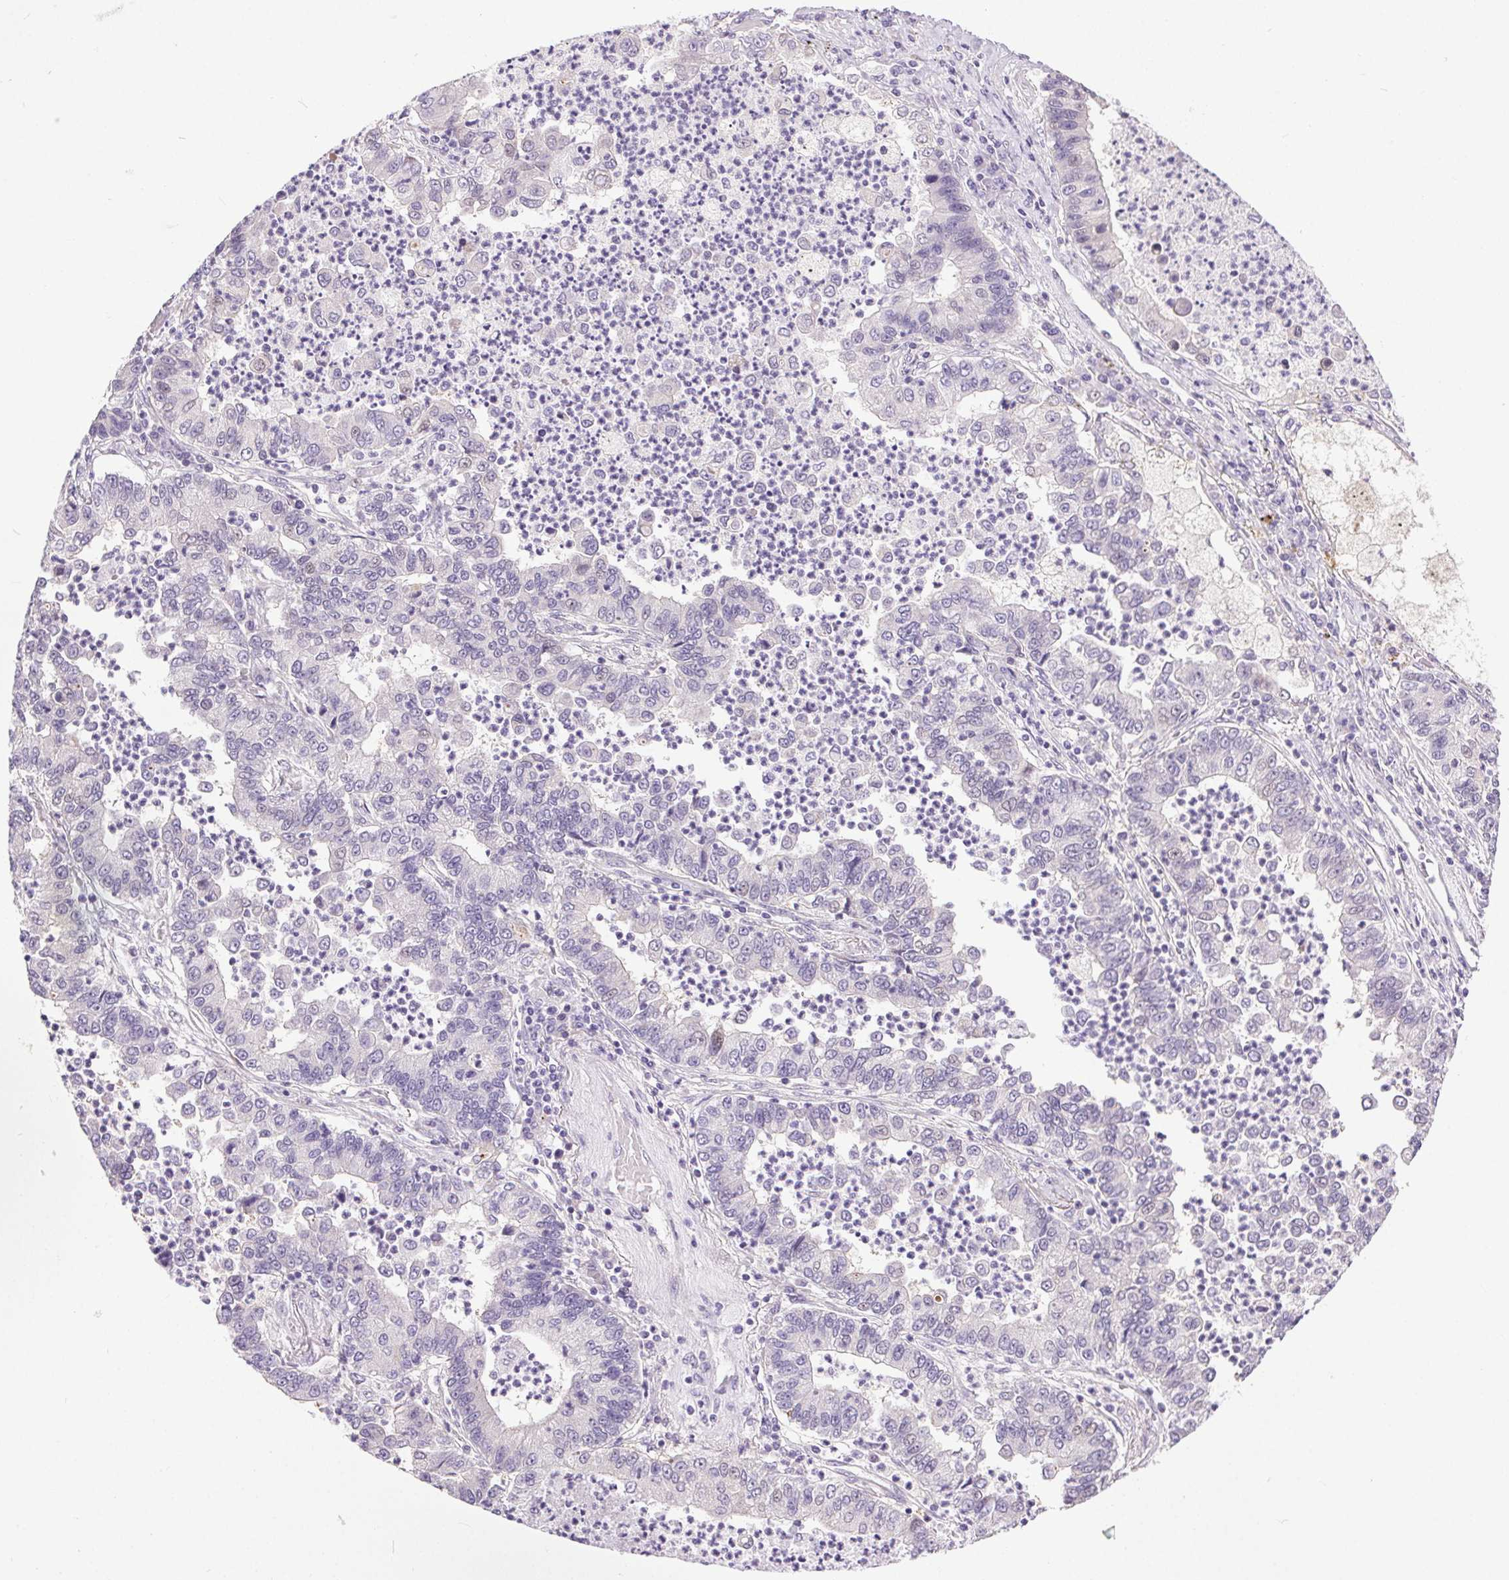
{"staining": {"intensity": "negative", "quantity": "none", "location": "none"}, "tissue": "lung cancer", "cell_type": "Tumor cells", "image_type": "cancer", "snomed": [{"axis": "morphology", "description": "Adenocarcinoma, NOS"}, {"axis": "topography", "description": "Lung"}], "caption": "A photomicrograph of human adenocarcinoma (lung) is negative for staining in tumor cells. Nuclei are stained in blue.", "gene": "SYT11", "patient": {"sex": "female", "age": 57}}